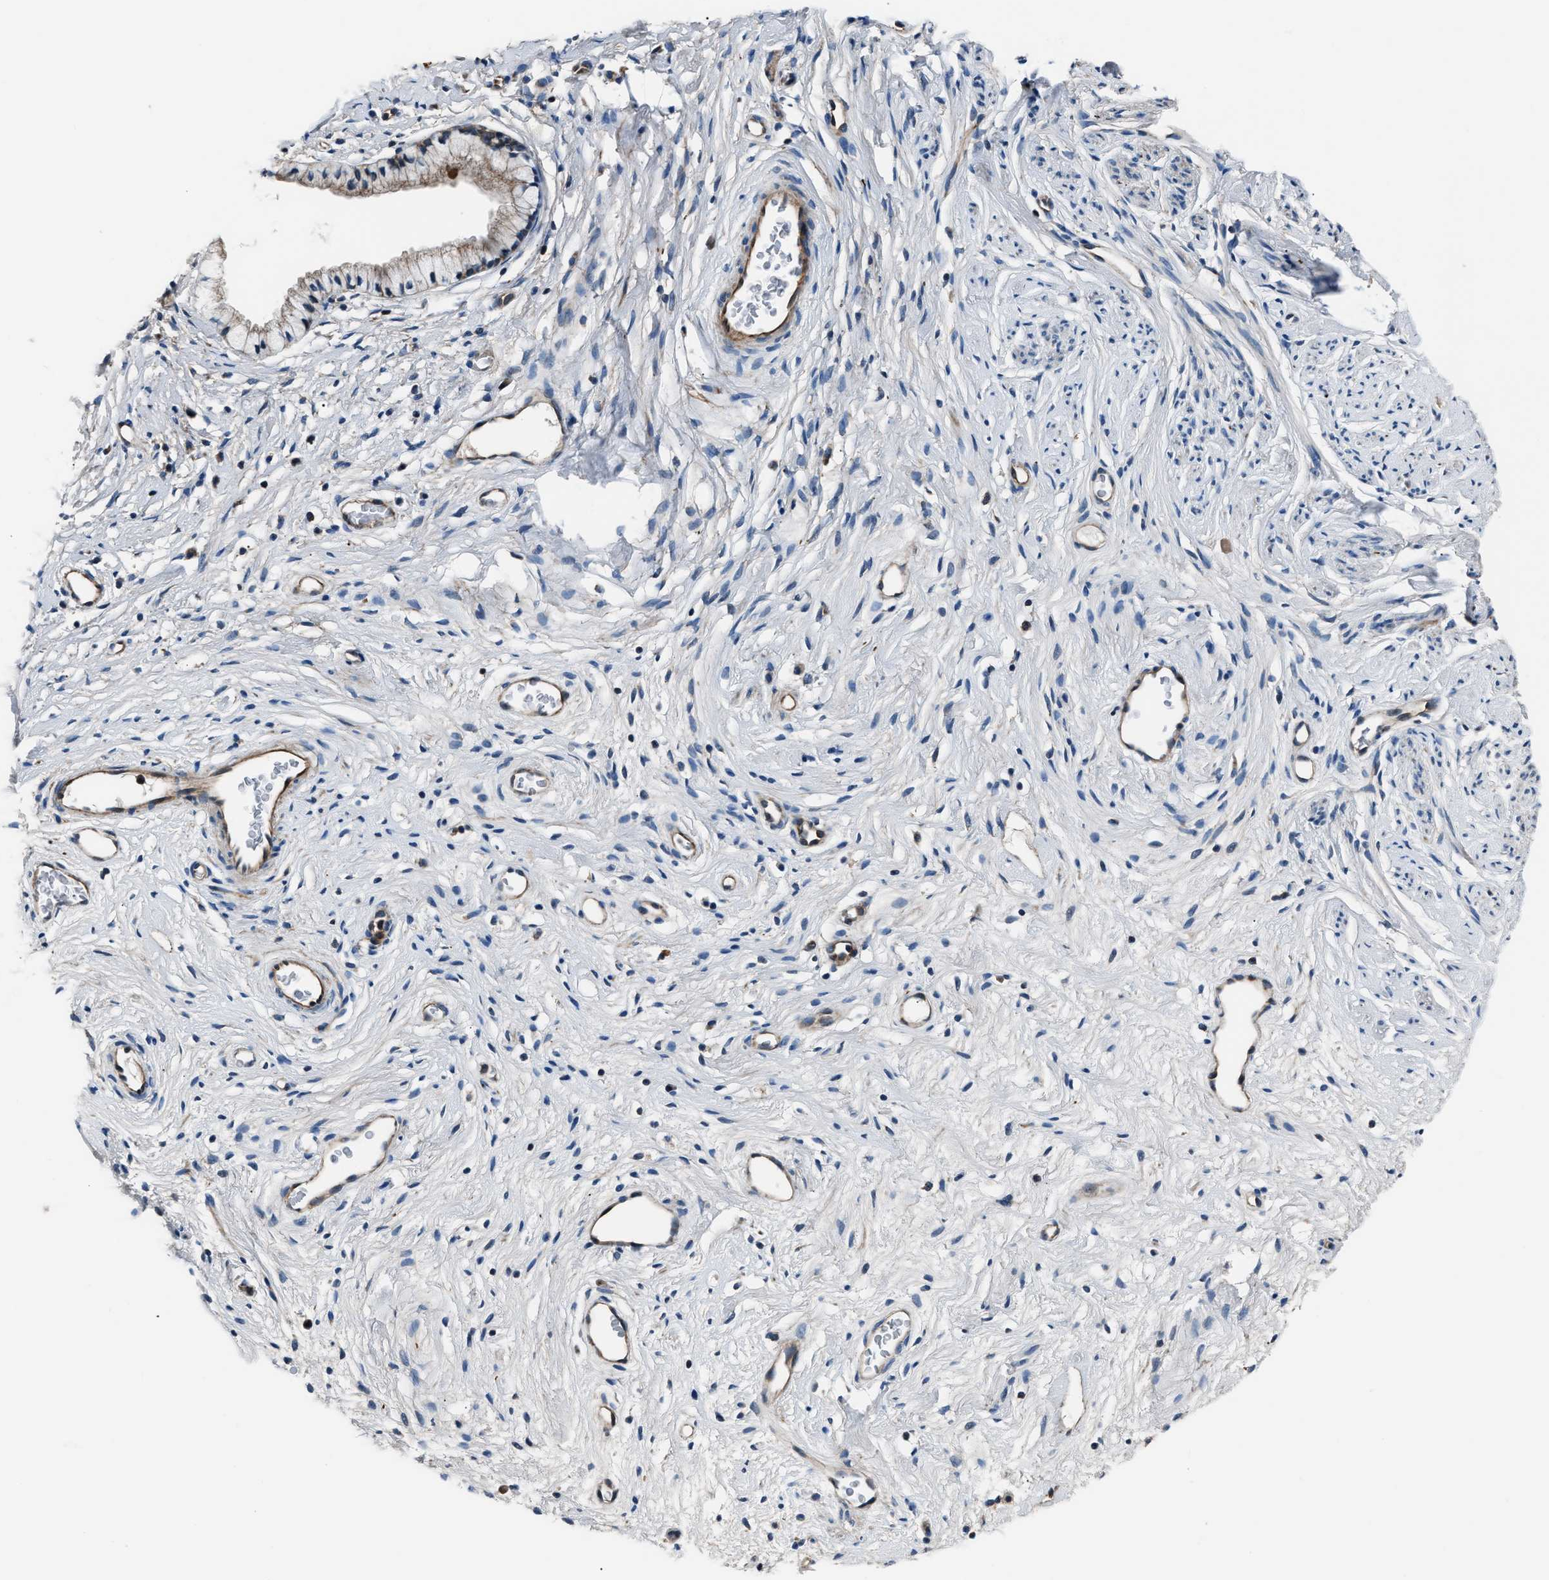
{"staining": {"intensity": "weak", "quantity": ">75%", "location": "cytoplasmic/membranous"}, "tissue": "cervix", "cell_type": "Glandular cells", "image_type": "normal", "snomed": [{"axis": "morphology", "description": "Normal tissue, NOS"}, {"axis": "topography", "description": "Cervix"}], "caption": "Immunohistochemistry (IHC) of unremarkable cervix demonstrates low levels of weak cytoplasmic/membranous expression in approximately >75% of glandular cells.", "gene": "ENSG00000281039", "patient": {"sex": "female", "age": 77}}